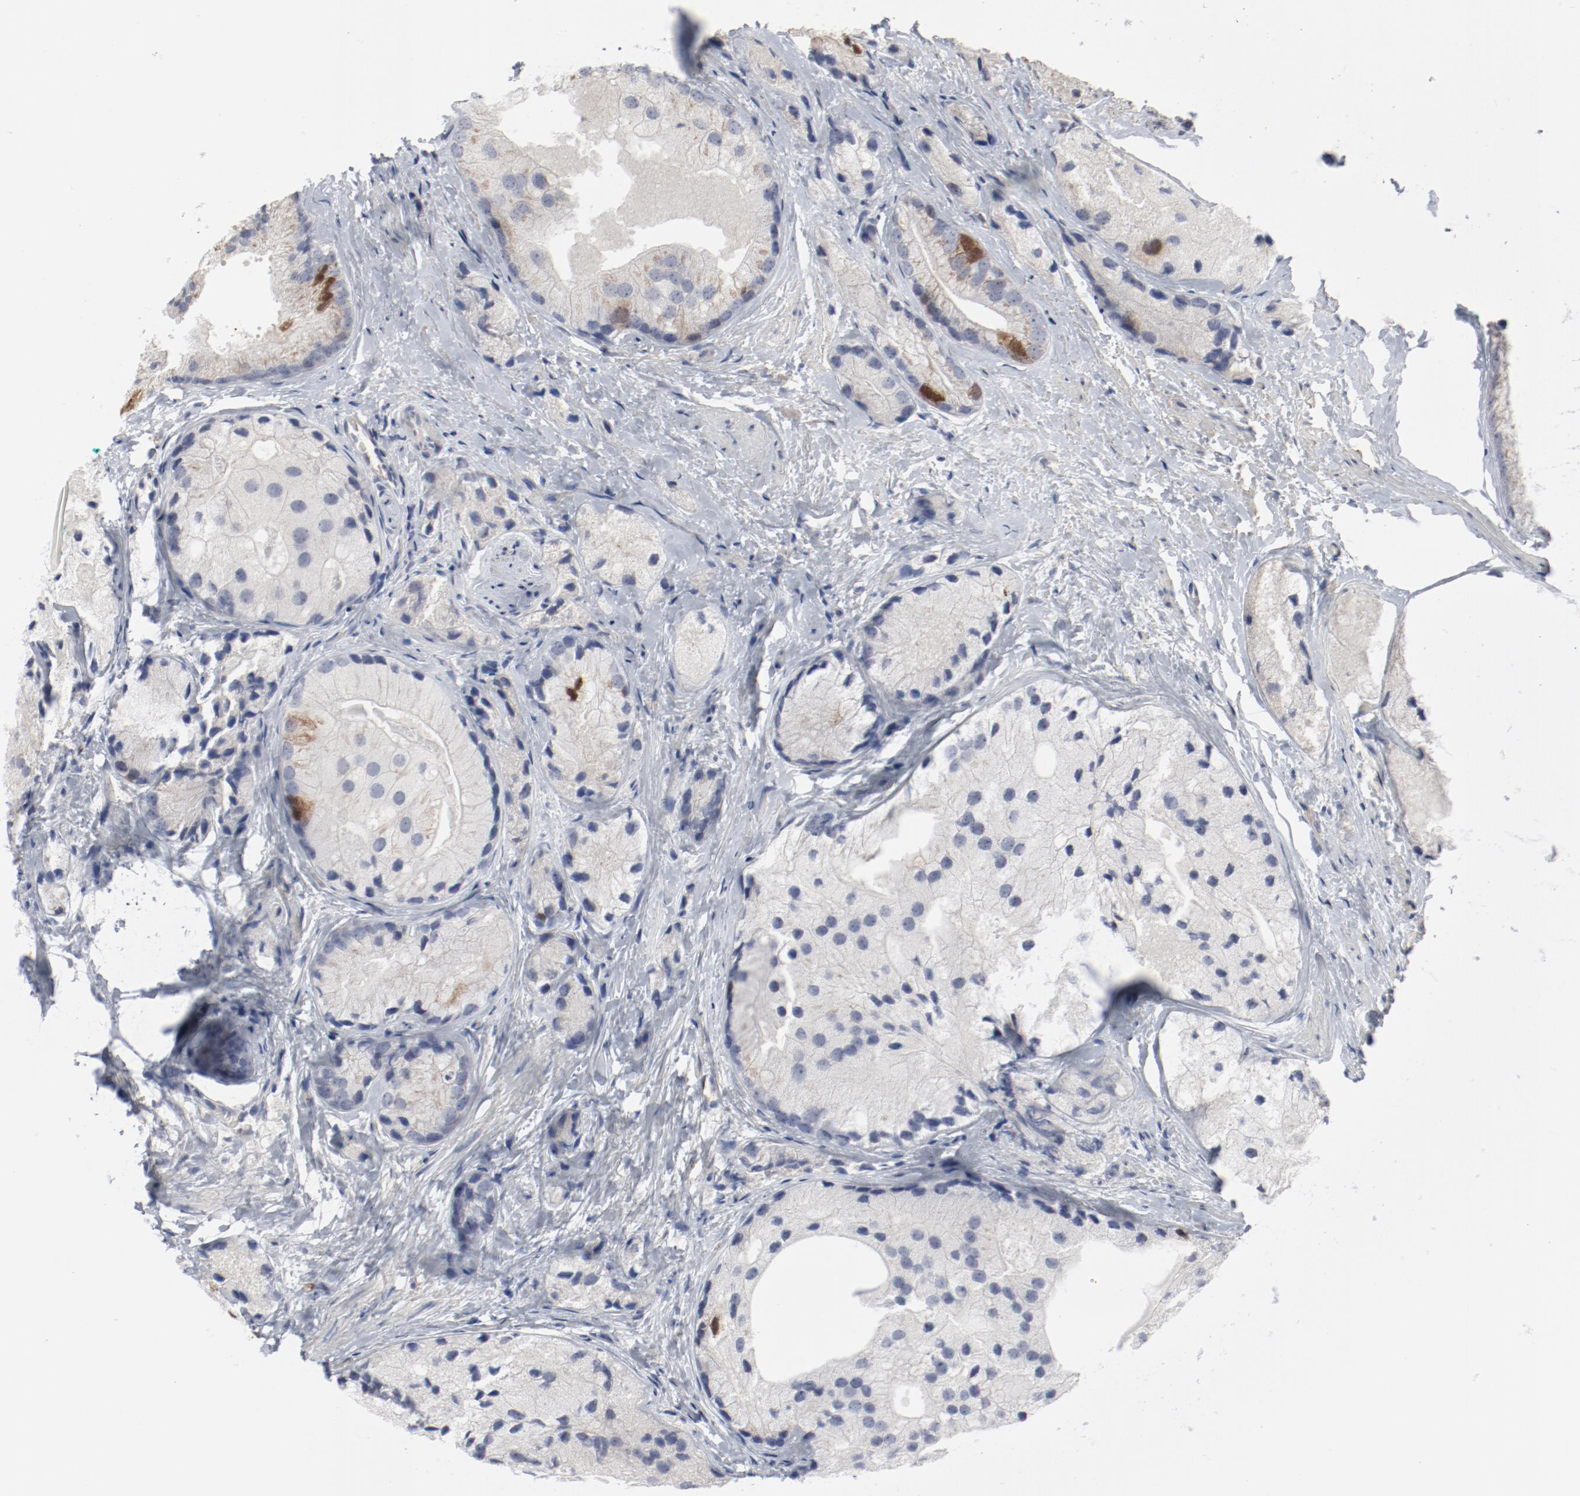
{"staining": {"intensity": "moderate", "quantity": "<25%", "location": "cytoplasmic/membranous"}, "tissue": "prostate cancer", "cell_type": "Tumor cells", "image_type": "cancer", "snomed": [{"axis": "morphology", "description": "Adenocarcinoma, Low grade"}, {"axis": "topography", "description": "Prostate"}], "caption": "A high-resolution histopathology image shows immunohistochemistry (IHC) staining of prostate cancer (adenocarcinoma (low-grade)), which reveals moderate cytoplasmic/membranous staining in approximately <25% of tumor cells.", "gene": "CDK1", "patient": {"sex": "male", "age": 69}}